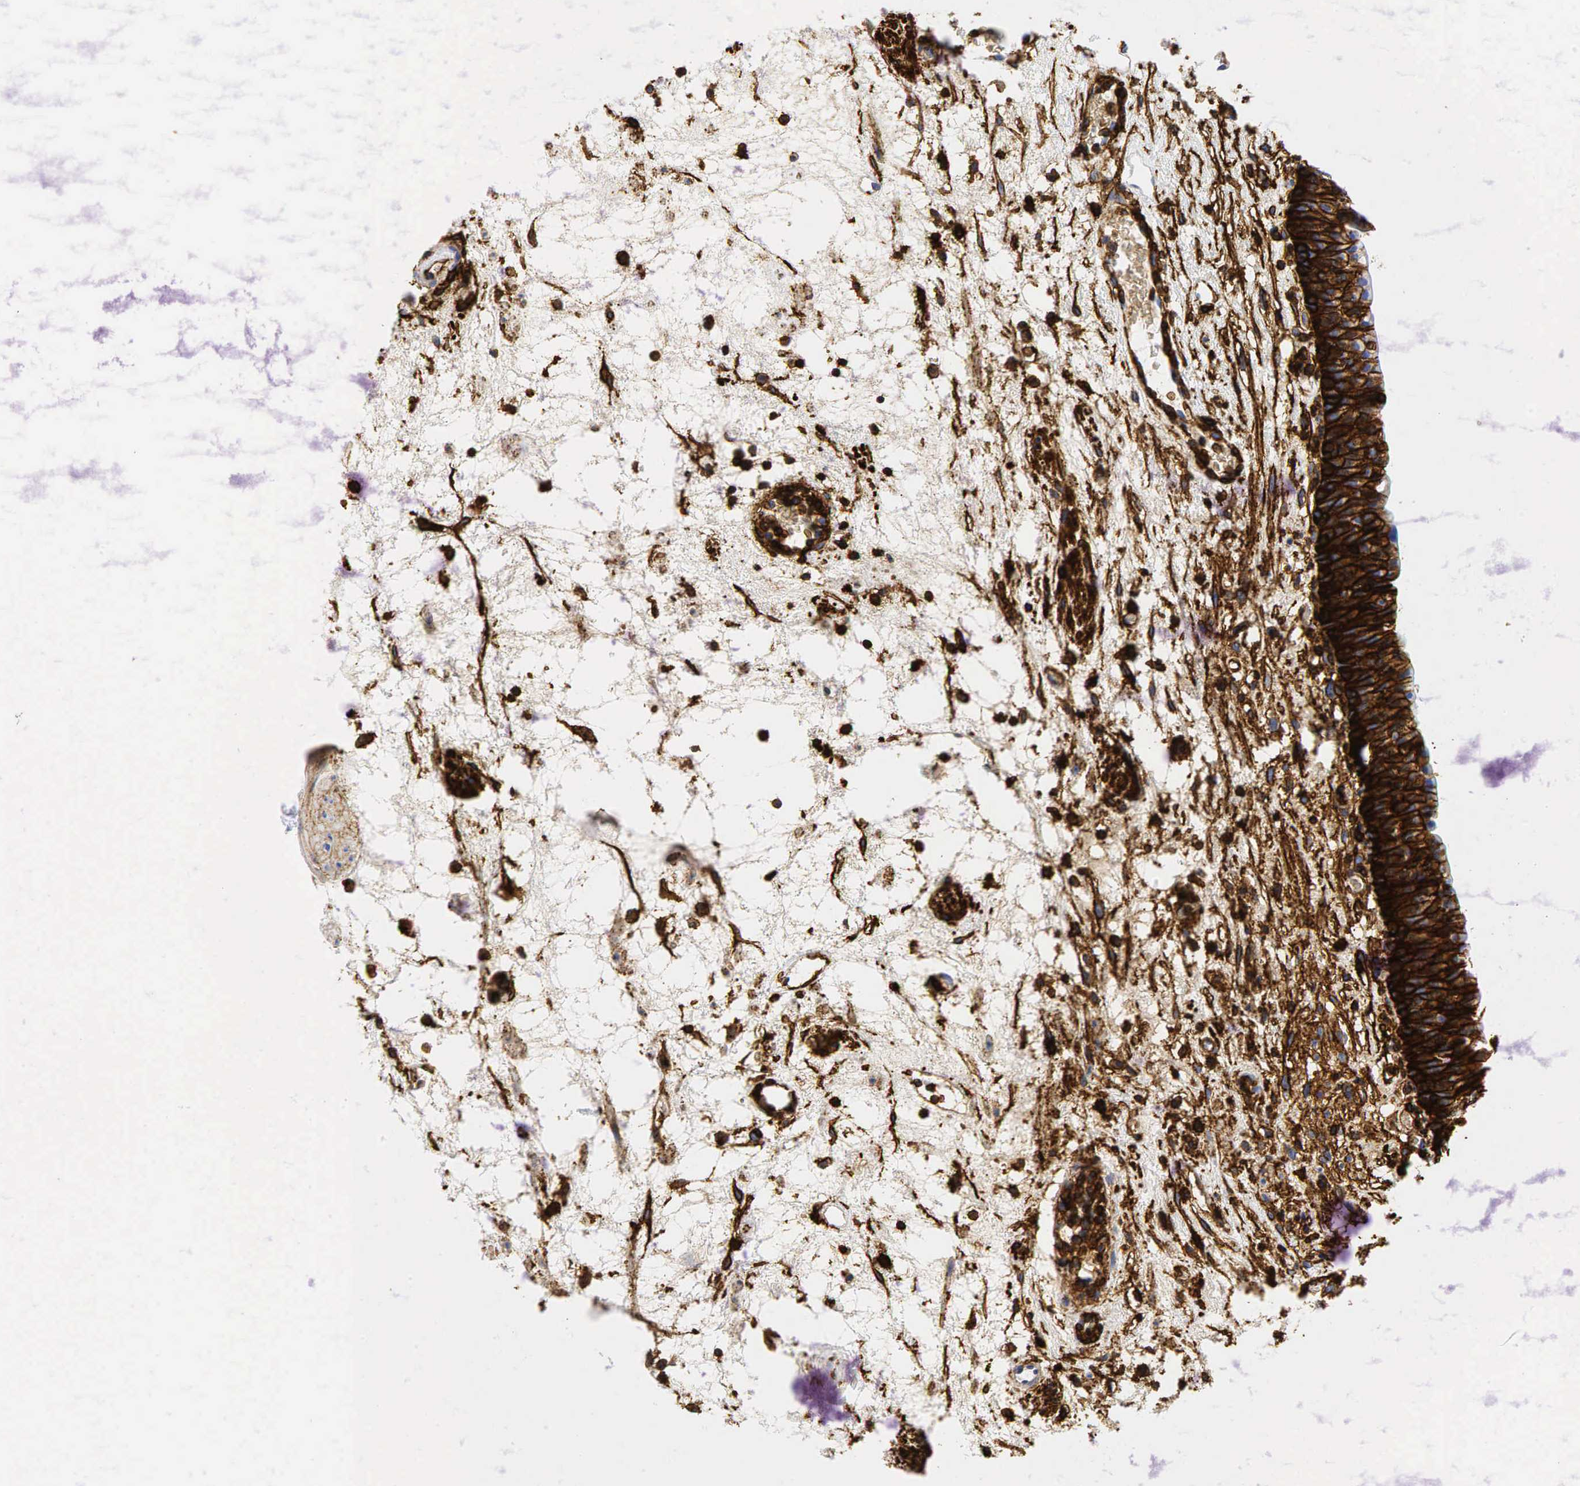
{"staining": {"intensity": "strong", "quantity": ">75%", "location": "cytoplasmic/membranous"}, "tissue": "urinary bladder", "cell_type": "Urothelial cells", "image_type": "normal", "snomed": [{"axis": "morphology", "description": "Normal tissue, NOS"}, {"axis": "topography", "description": "Urinary bladder"}], "caption": "The image reveals a brown stain indicating the presence of a protein in the cytoplasmic/membranous of urothelial cells in urinary bladder.", "gene": "CD44", "patient": {"sex": "male", "age": 48}}